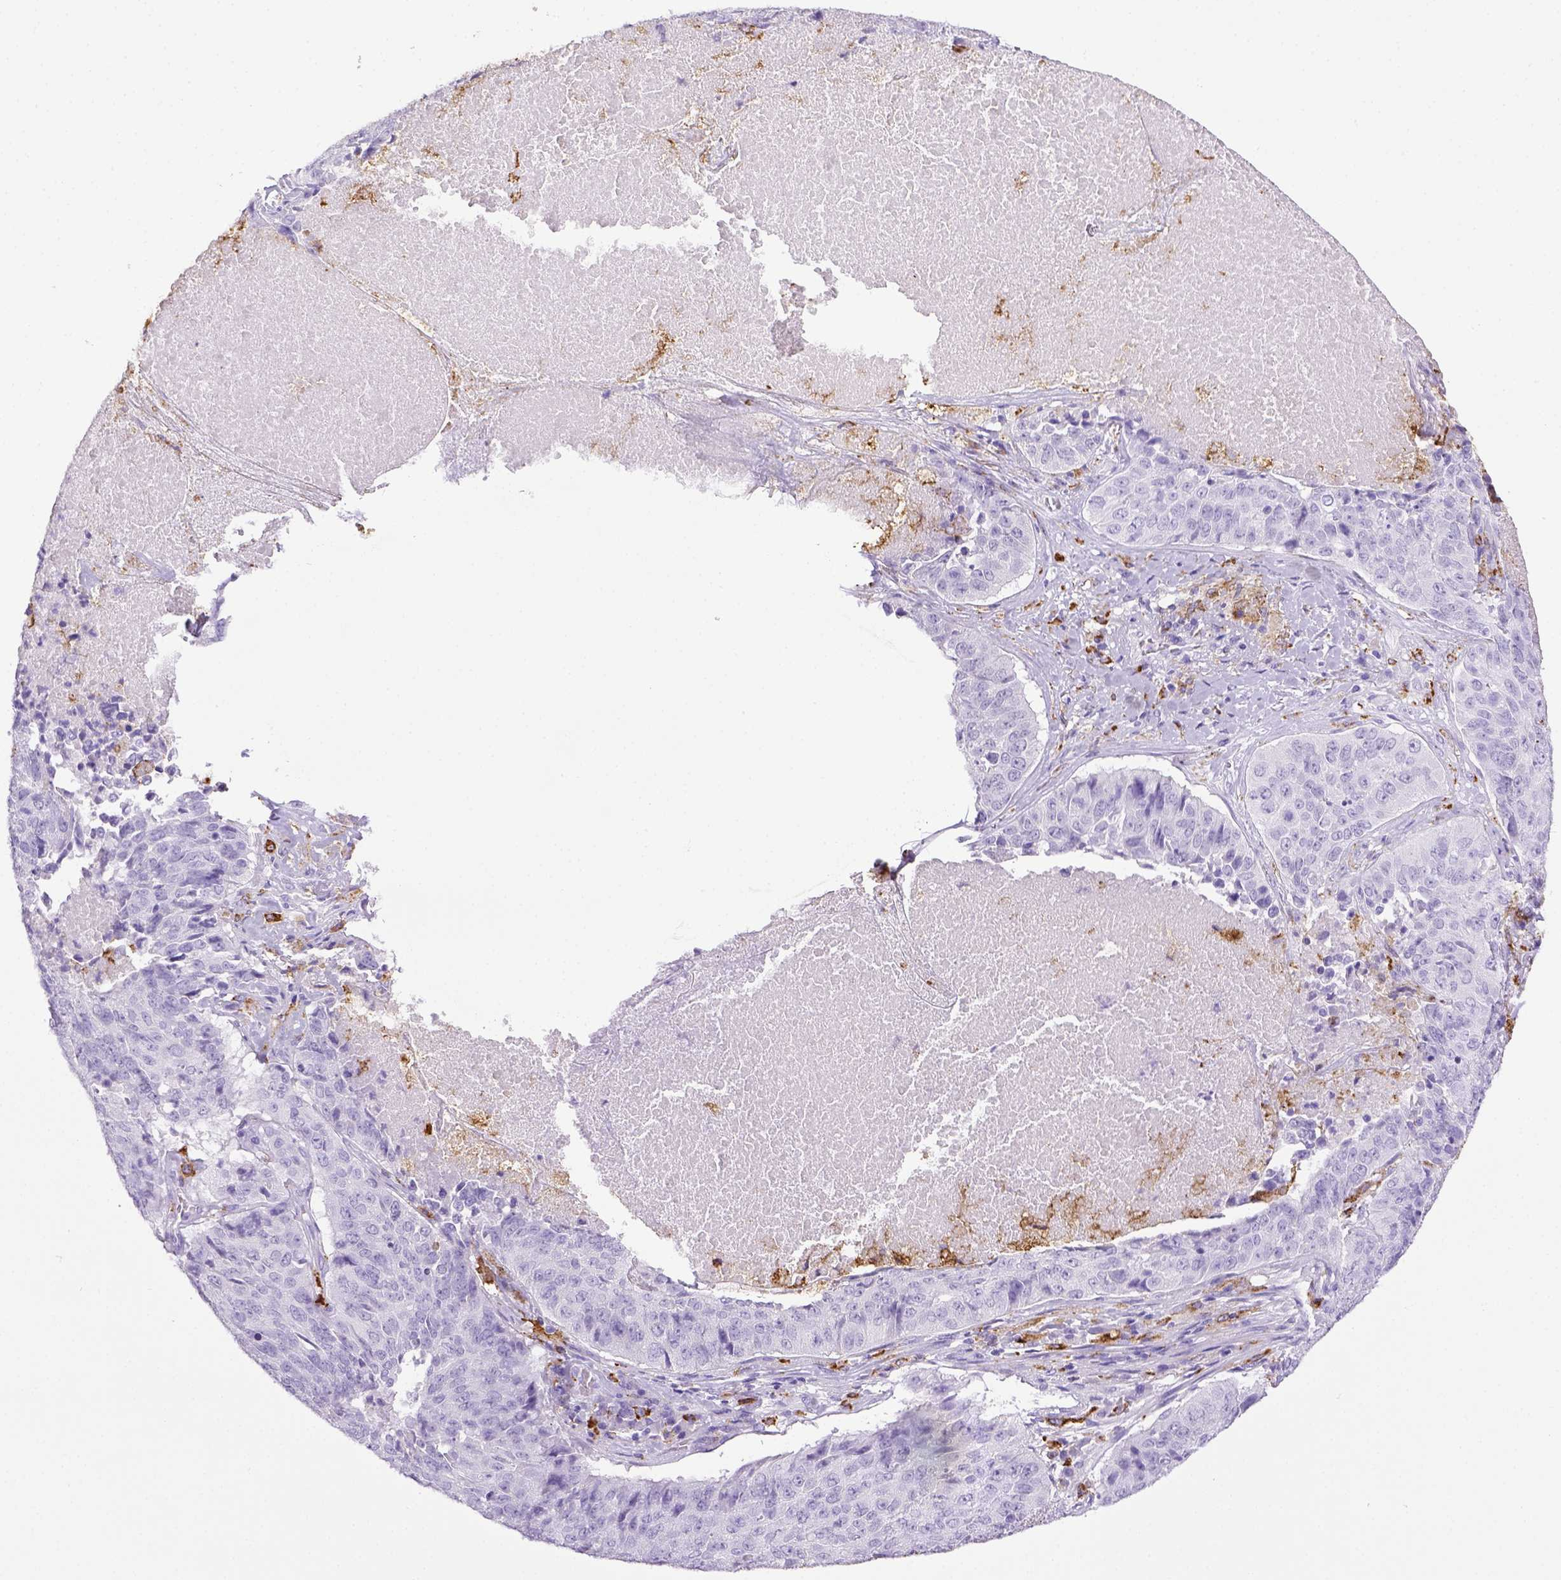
{"staining": {"intensity": "negative", "quantity": "none", "location": "none"}, "tissue": "lung cancer", "cell_type": "Tumor cells", "image_type": "cancer", "snomed": [{"axis": "morphology", "description": "Normal tissue, NOS"}, {"axis": "morphology", "description": "Squamous cell carcinoma, NOS"}, {"axis": "topography", "description": "Bronchus"}, {"axis": "topography", "description": "Lung"}], "caption": "This histopathology image is of lung squamous cell carcinoma stained with immunohistochemistry to label a protein in brown with the nuclei are counter-stained blue. There is no staining in tumor cells.", "gene": "CD68", "patient": {"sex": "male", "age": 64}}